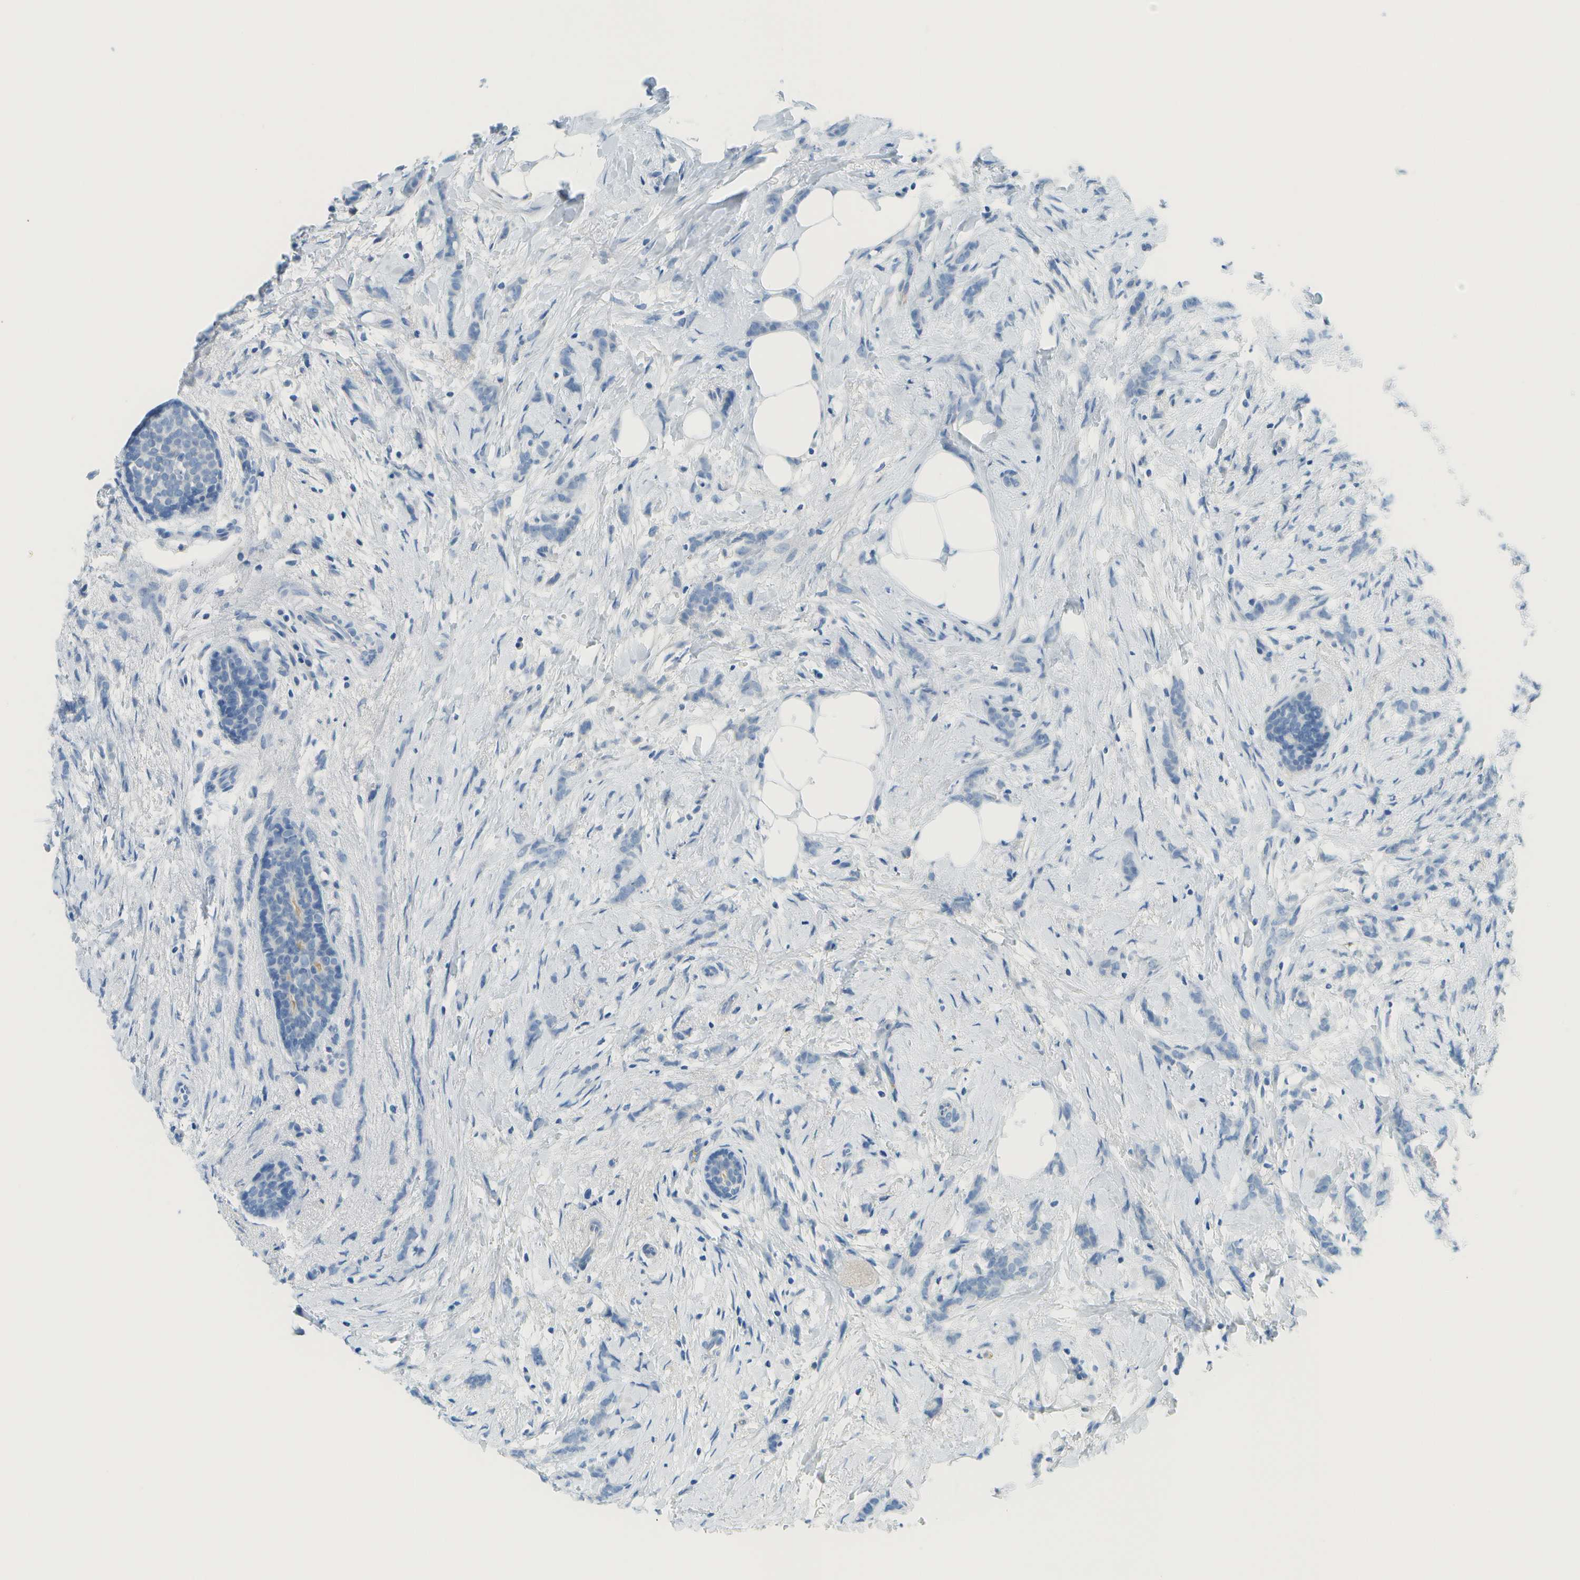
{"staining": {"intensity": "negative", "quantity": "none", "location": "none"}, "tissue": "breast cancer", "cell_type": "Tumor cells", "image_type": "cancer", "snomed": [{"axis": "morphology", "description": "Lobular carcinoma, in situ"}, {"axis": "morphology", "description": "Lobular carcinoma"}, {"axis": "topography", "description": "Breast"}], "caption": "This image is of breast cancer (lobular carcinoma) stained with immunohistochemistry (IHC) to label a protein in brown with the nuclei are counter-stained blue. There is no staining in tumor cells.", "gene": "C1S", "patient": {"sex": "female", "age": 41}}